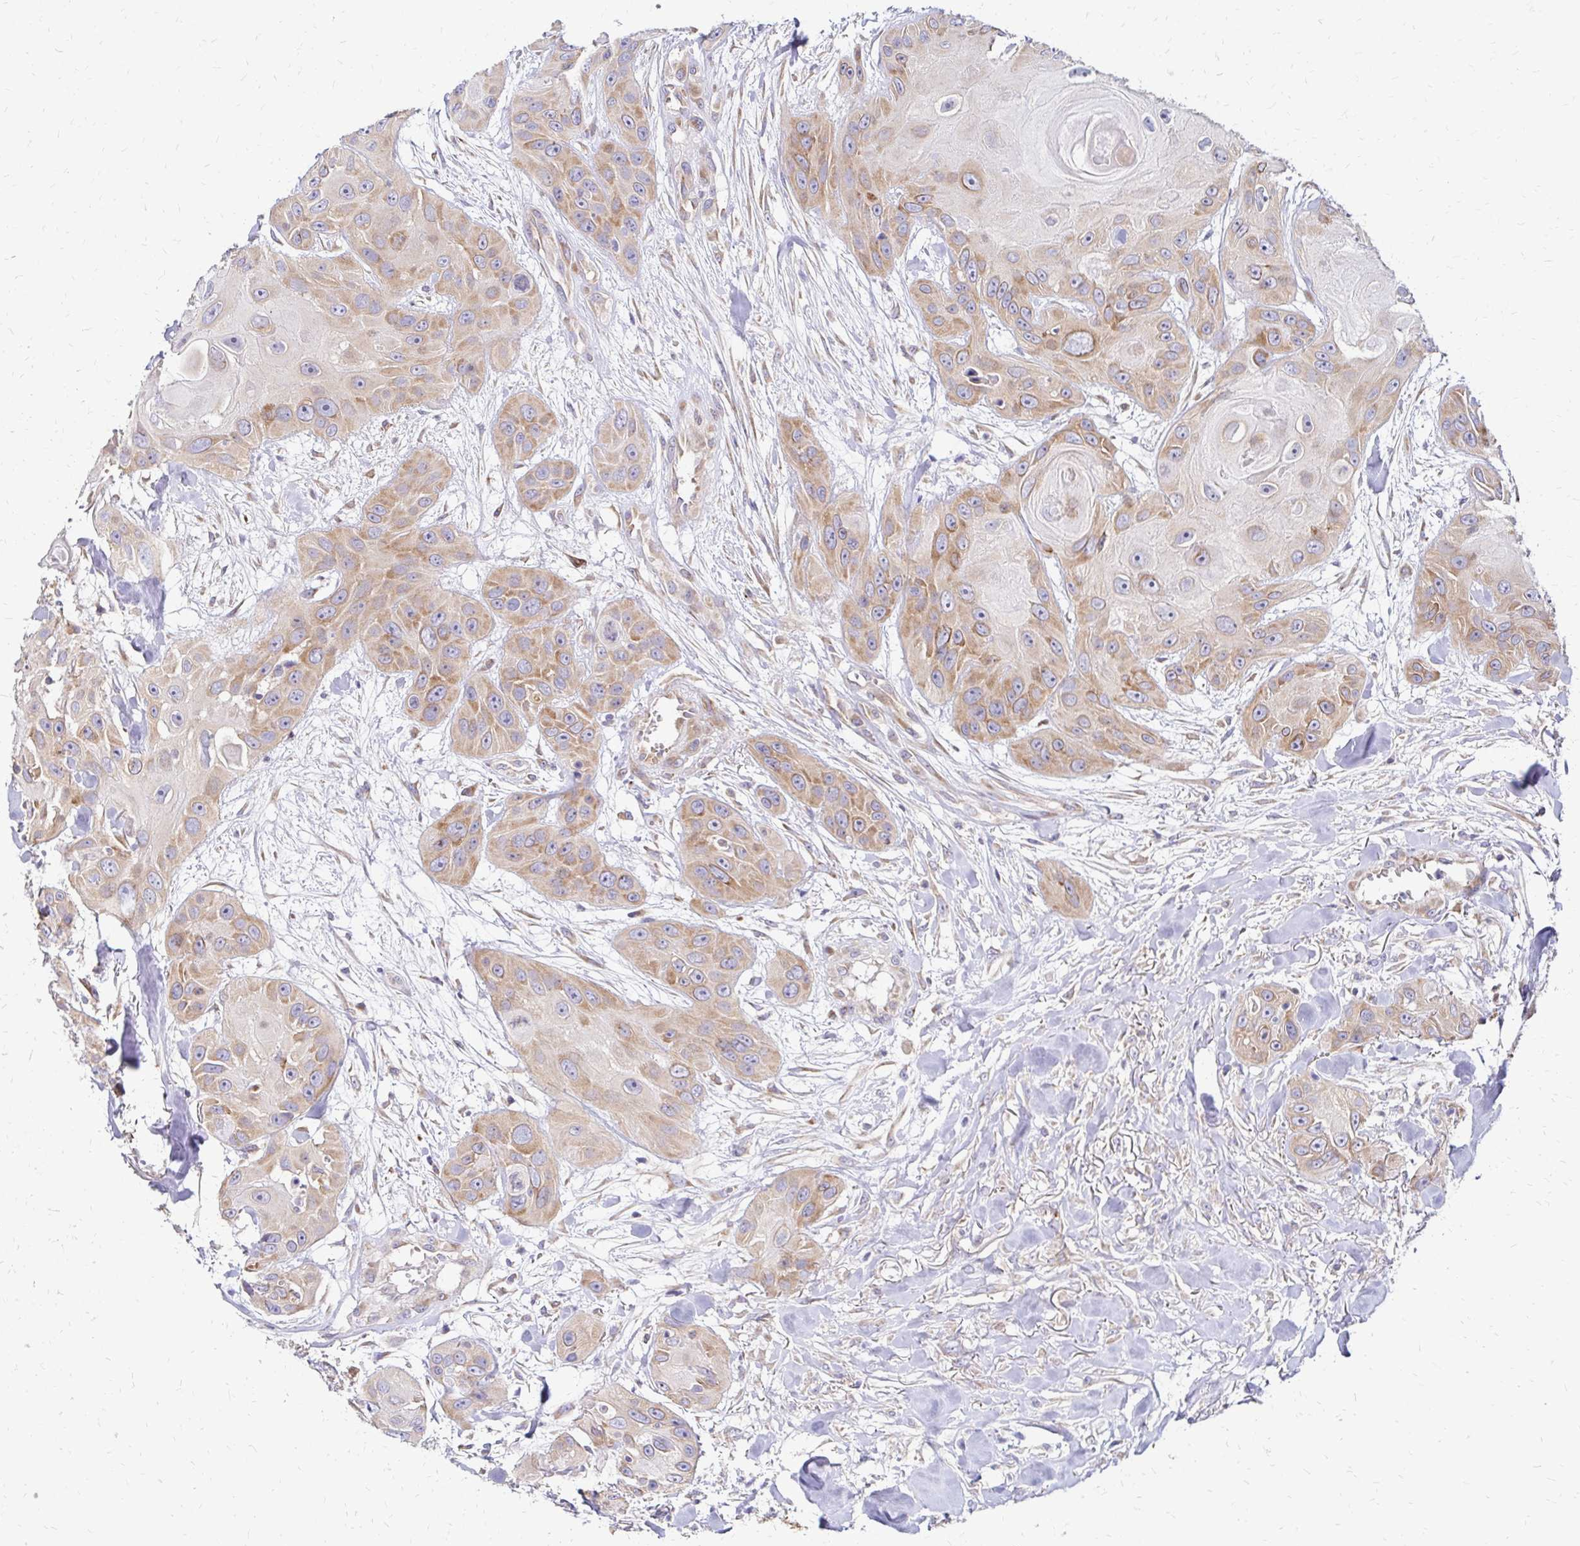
{"staining": {"intensity": "weak", "quantity": "25%-75%", "location": "cytoplasmic/membranous"}, "tissue": "head and neck cancer", "cell_type": "Tumor cells", "image_type": "cancer", "snomed": [{"axis": "morphology", "description": "Squamous cell carcinoma, NOS"}, {"axis": "topography", "description": "Oral tissue"}, {"axis": "topography", "description": "Head-Neck"}], "caption": "Squamous cell carcinoma (head and neck) stained with a protein marker displays weak staining in tumor cells.", "gene": "IDUA", "patient": {"sex": "male", "age": 77}}